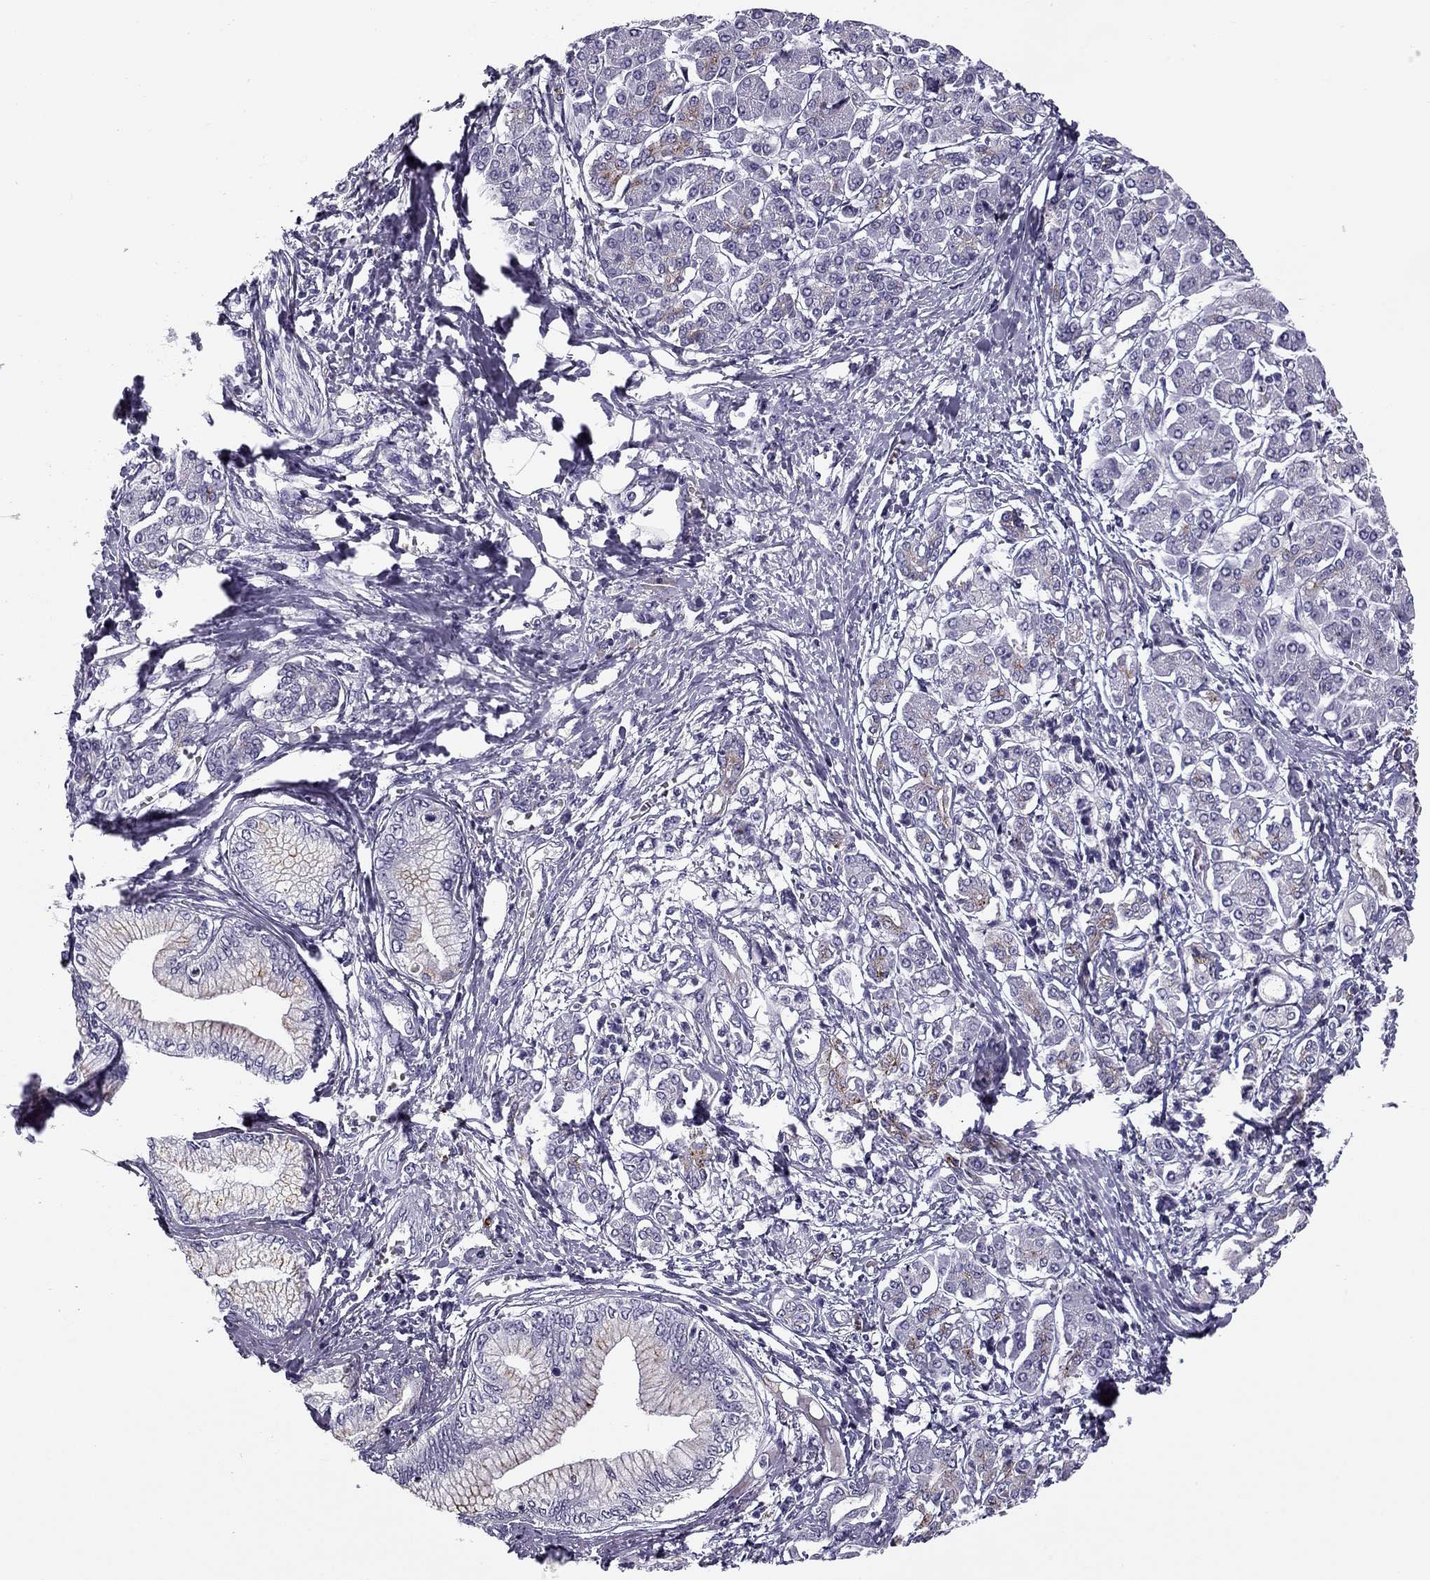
{"staining": {"intensity": "moderate", "quantity": "<25%", "location": "cytoplasmic/membranous"}, "tissue": "pancreatic cancer", "cell_type": "Tumor cells", "image_type": "cancer", "snomed": [{"axis": "morphology", "description": "Adenocarcinoma, NOS"}, {"axis": "topography", "description": "Pancreas"}], "caption": "This is a histology image of immunohistochemistry staining of pancreatic cancer (adenocarcinoma), which shows moderate expression in the cytoplasmic/membranous of tumor cells.", "gene": "MC5R", "patient": {"sex": "female", "age": 68}}